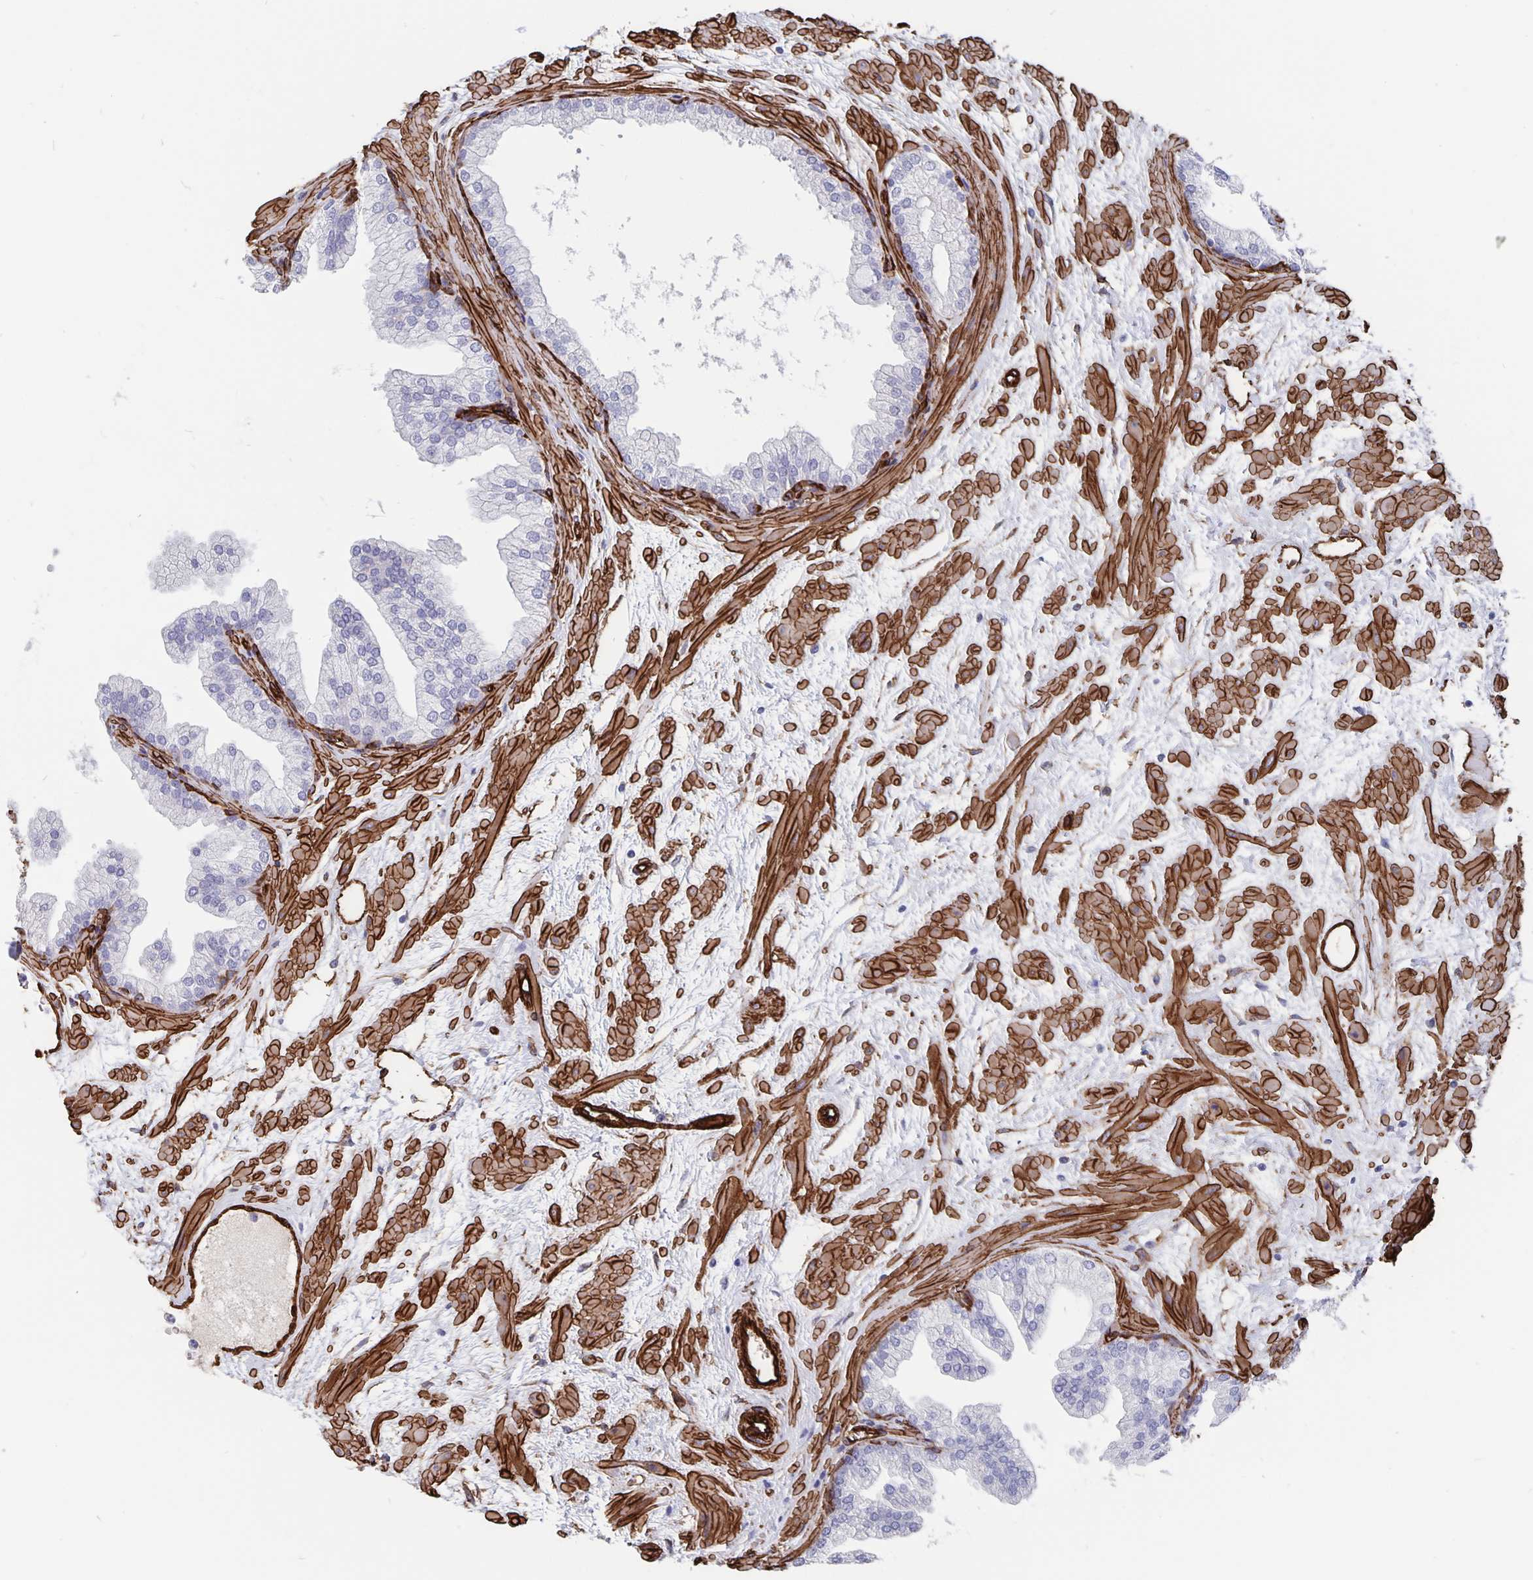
{"staining": {"intensity": "negative", "quantity": "none", "location": "none"}, "tissue": "prostate", "cell_type": "Glandular cells", "image_type": "normal", "snomed": [{"axis": "morphology", "description": "Normal tissue, NOS"}, {"axis": "topography", "description": "Prostate"}], "caption": "This is an immunohistochemistry micrograph of normal human prostate. There is no expression in glandular cells.", "gene": "DCHS2", "patient": {"sex": "male", "age": 37}}